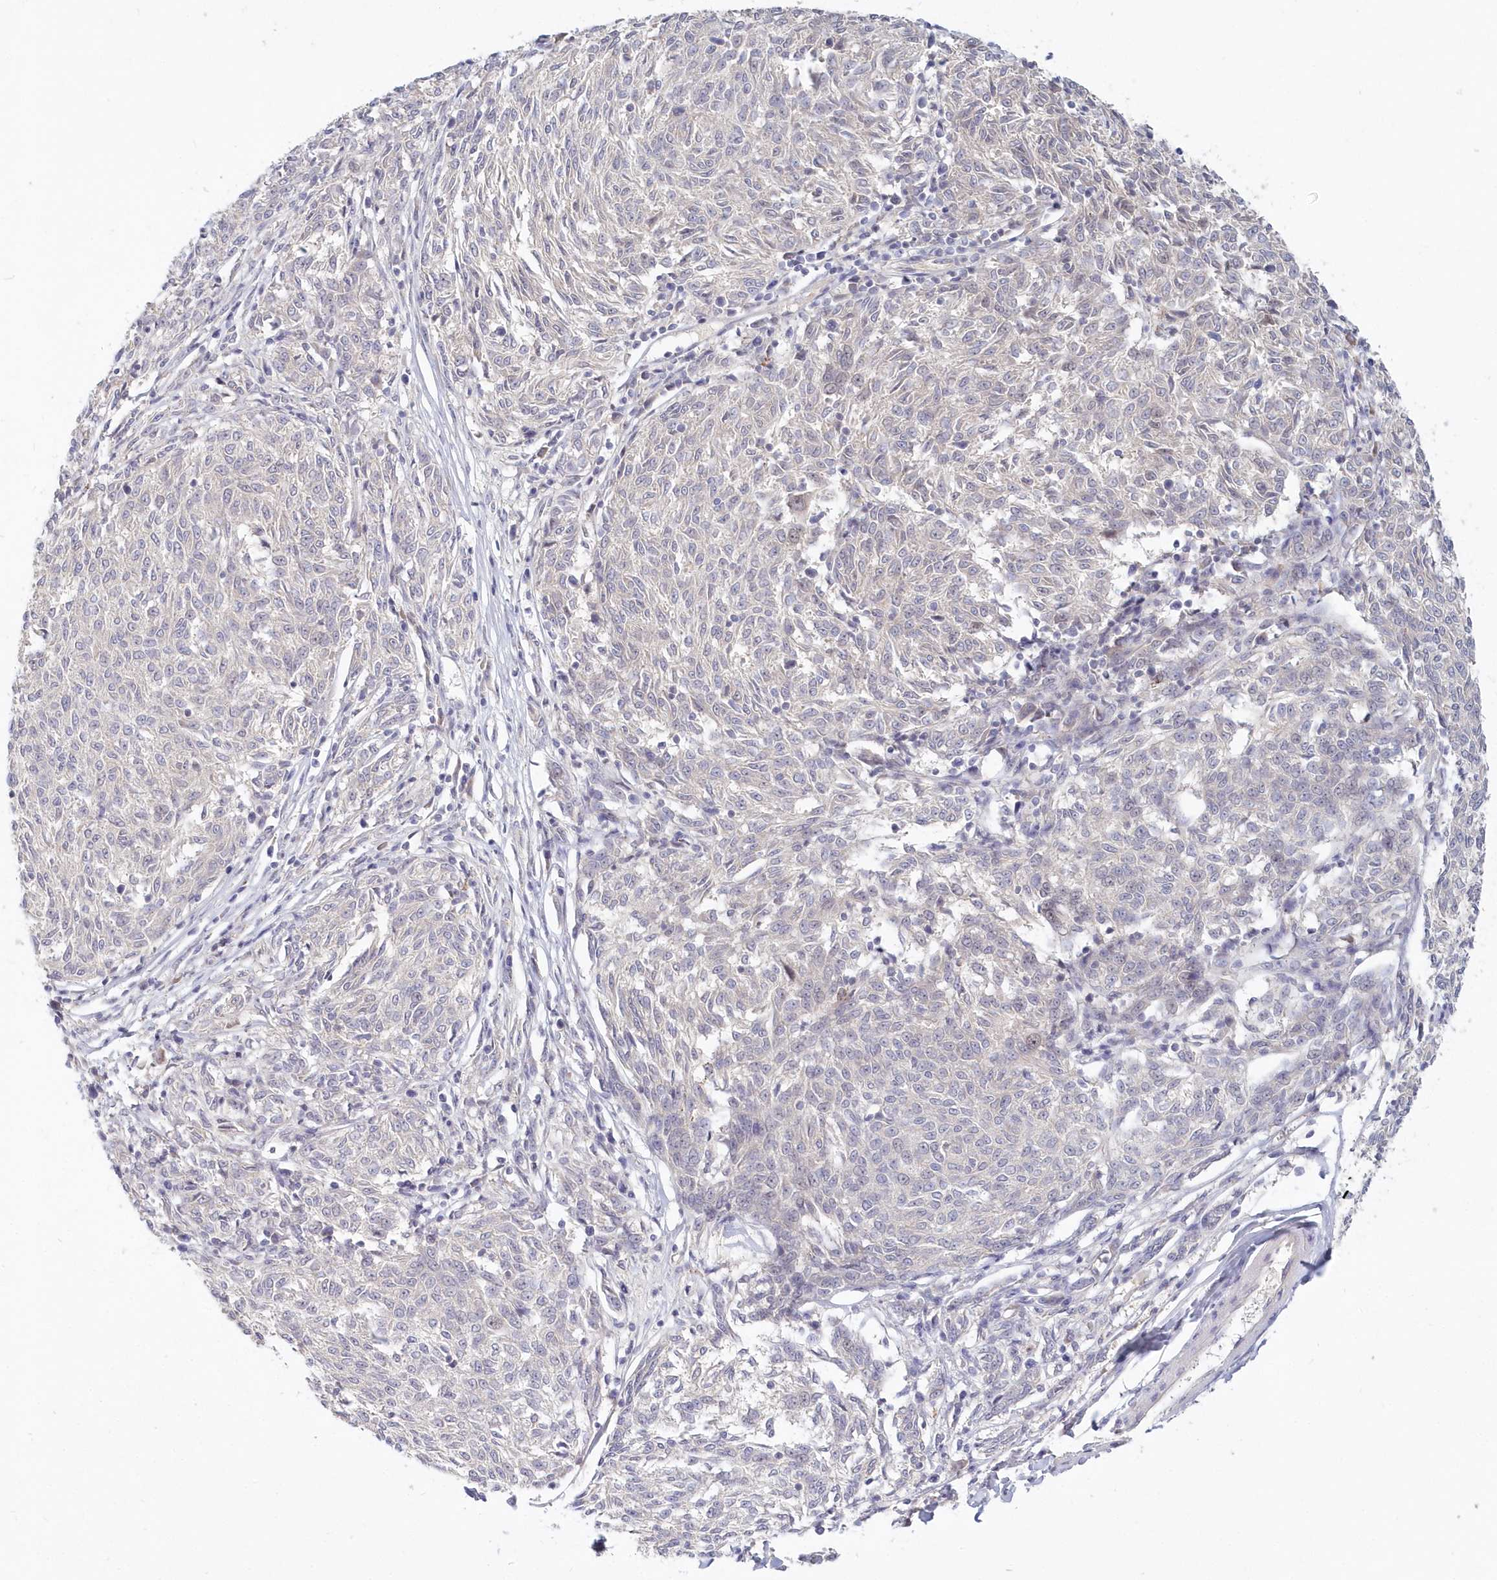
{"staining": {"intensity": "negative", "quantity": "none", "location": "none"}, "tissue": "melanoma", "cell_type": "Tumor cells", "image_type": "cancer", "snomed": [{"axis": "morphology", "description": "Malignant melanoma, NOS"}, {"axis": "topography", "description": "Skin"}], "caption": "DAB immunohistochemical staining of melanoma reveals no significant staining in tumor cells.", "gene": "KATNA1", "patient": {"sex": "female", "age": 72}}